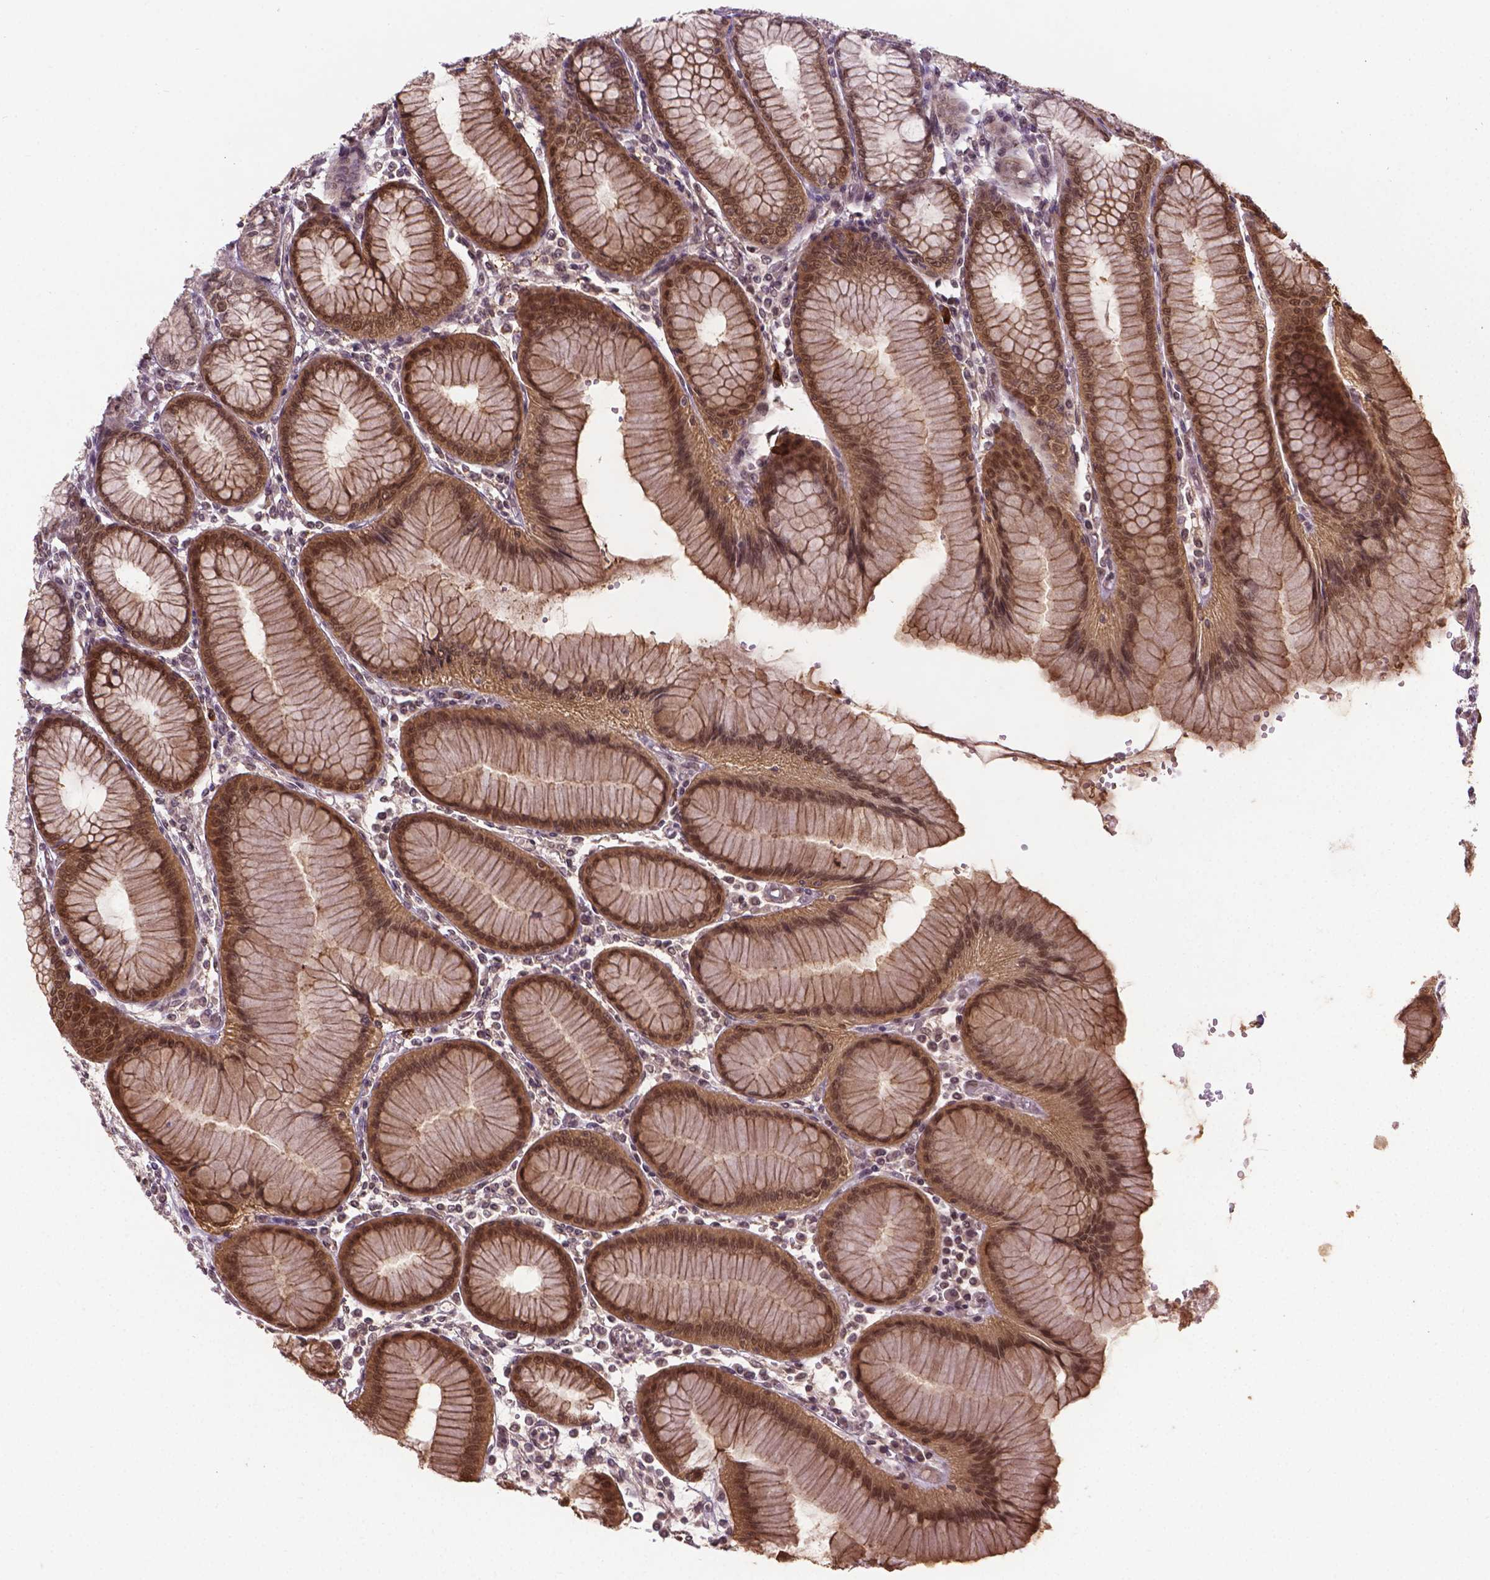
{"staining": {"intensity": "moderate", "quantity": ">75%", "location": "cytoplasmic/membranous,nuclear"}, "tissue": "stomach", "cell_type": "Glandular cells", "image_type": "normal", "snomed": [{"axis": "morphology", "description": "Normal tissue, NOS"}, {"axis": "topography", "description": "Skeletal muscle"}, {"axis": "topography", "description": "Stomach"}], "caption": "This is a histology image of immunohistochemistry (IHC) staining of unremarkable stomach, which shows moderate expression in the cytoplasmic/membranous,nuclear of glandular cells.", "gene": "ANKRD54", "patient": {"sex": "female", "age": 57}}